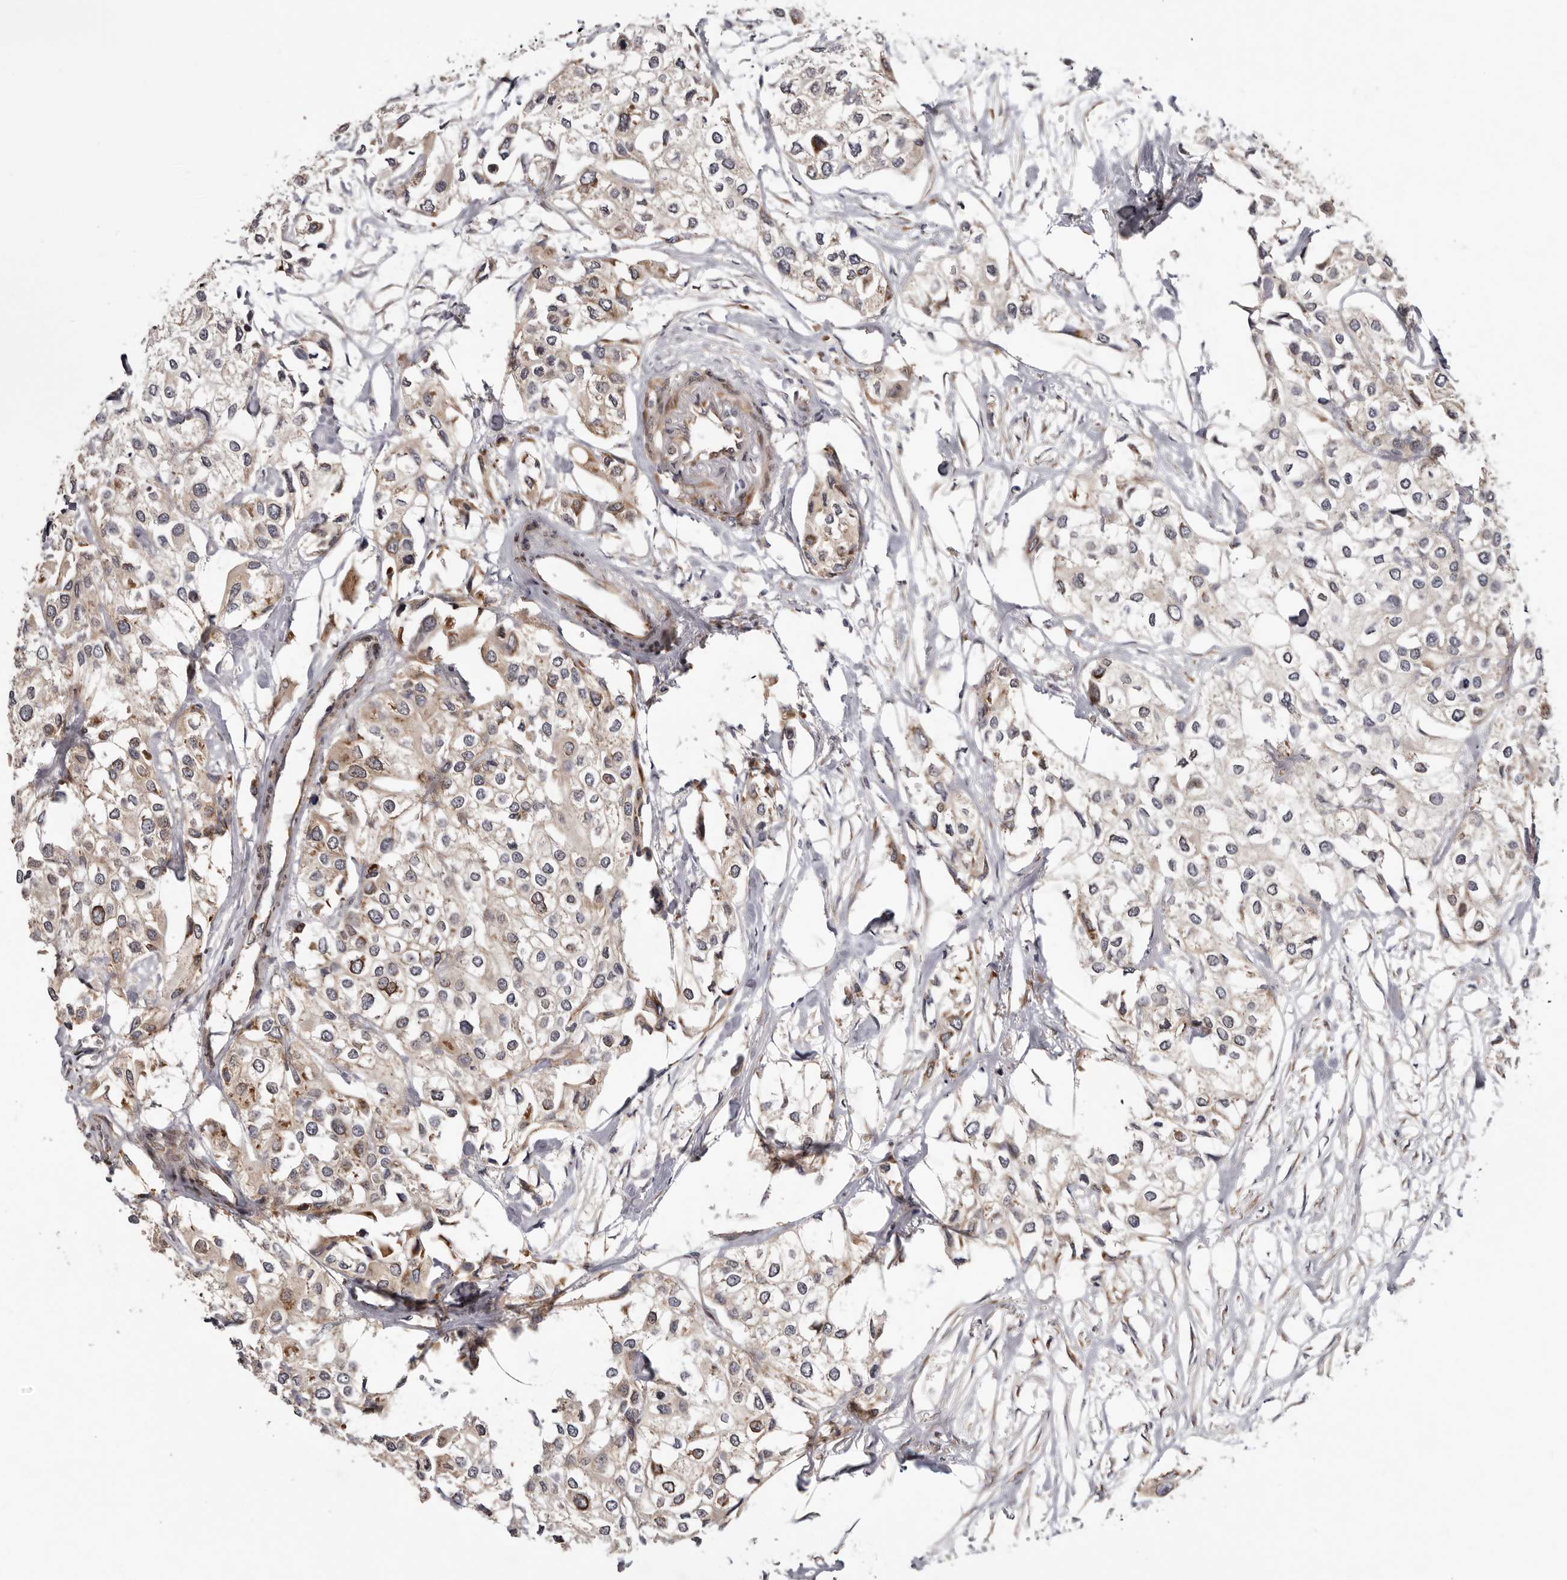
{"staining": {"intensity": "moderate", "quantity": "<25%", "location": "cytoplasmic/membranous"}, "tissue": "urothelial cancer", "cell_type": "Tumor cells", "image_type": "cancer", "snomed": [{"axis": "morphology", "description": "Urothelial carcinoma, High grade"}, {"axis": "topography", "description": "Urinary bladder"}], "caption": "This micrograph displays immunohistochemistry staining of human urothelial cancer, with low moderate cytoplasmic/membranous expression in approximately <25% of tumor cells.", "gene": "SBDS", "patient": {"sex": "male", "age": 64}}